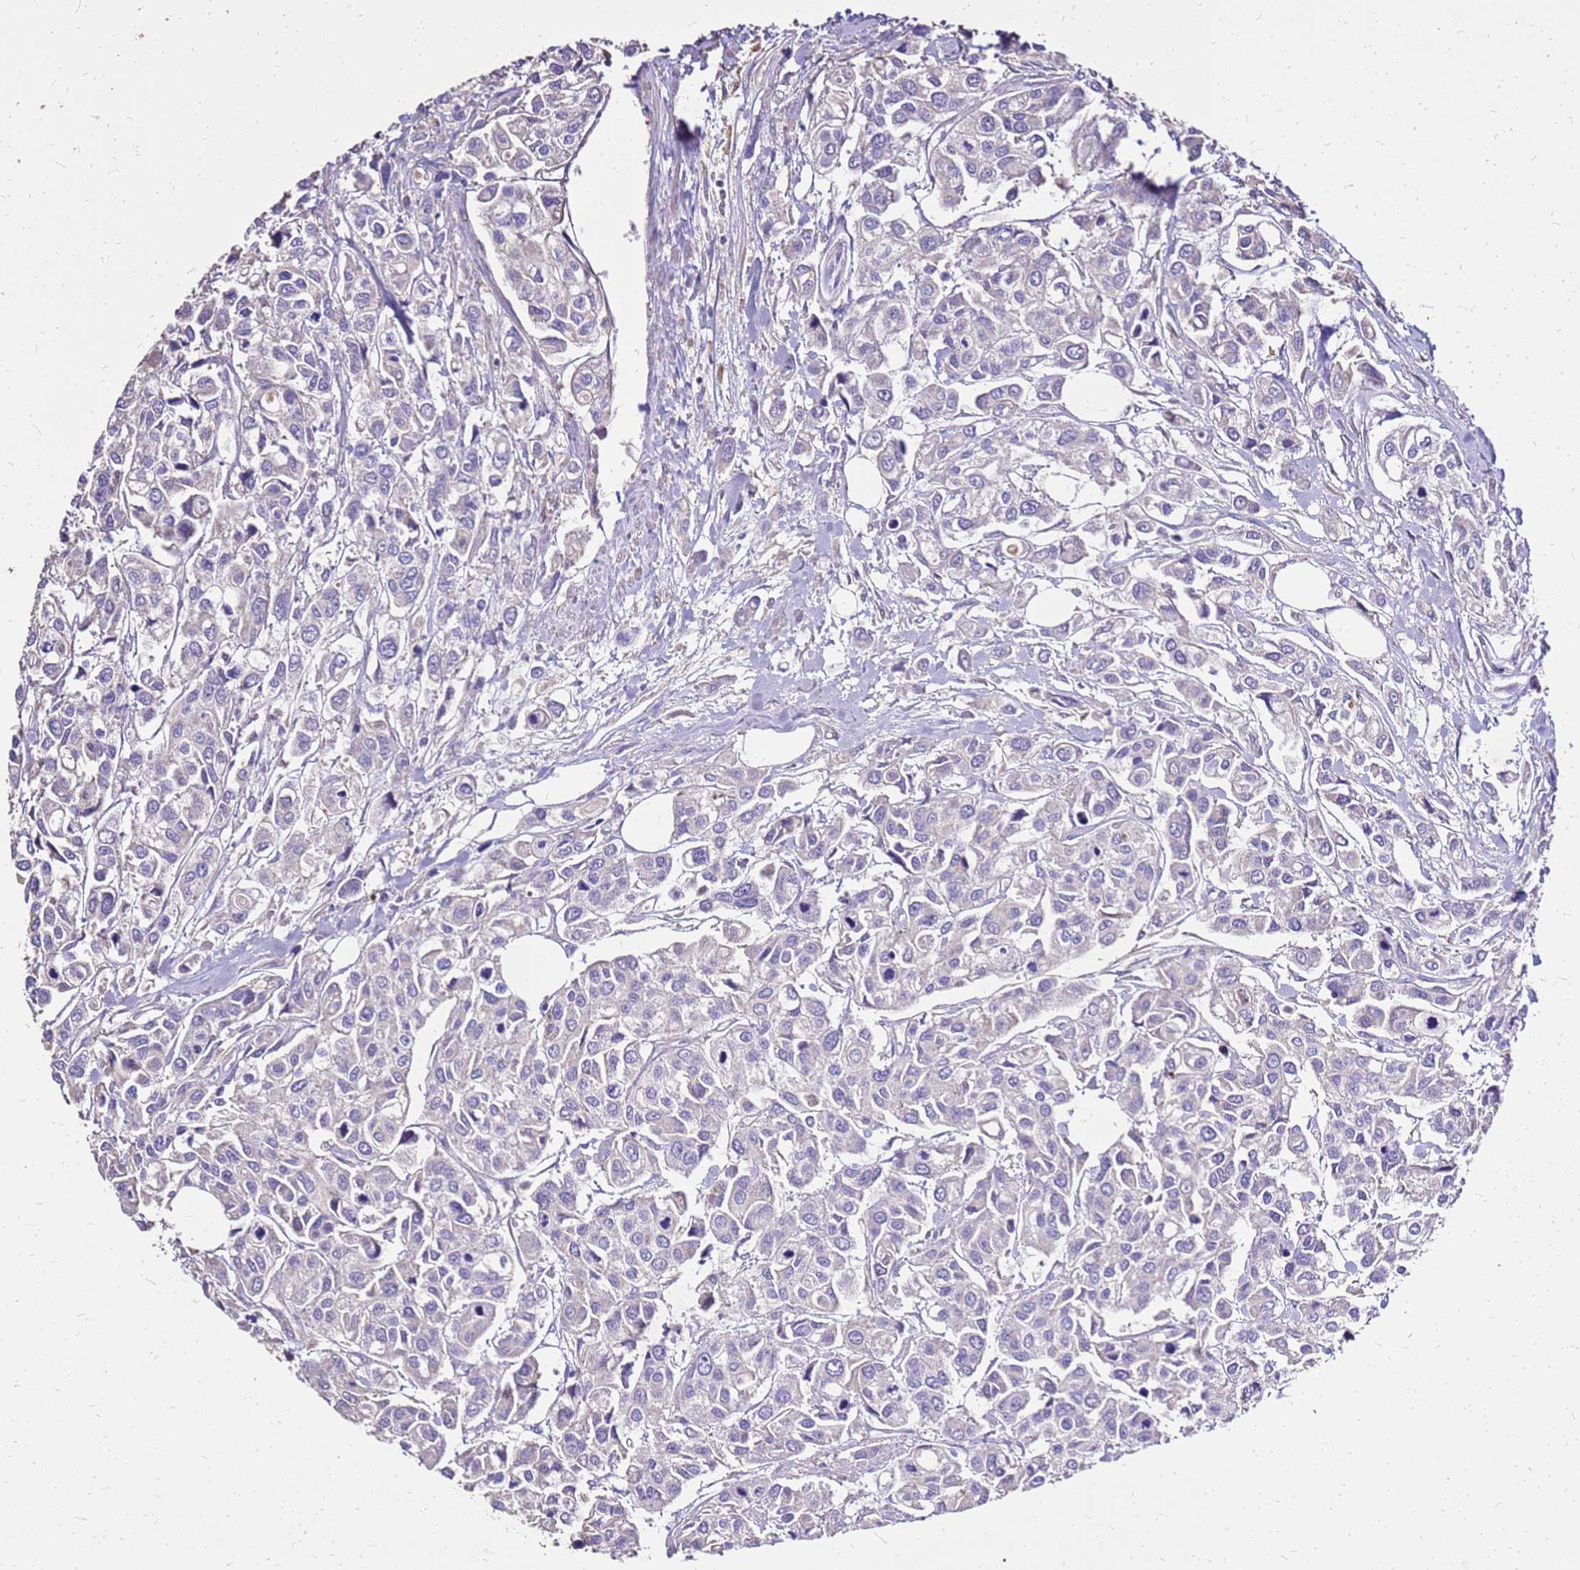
{"staining": {"intensity": "negative", "quantity": "none", "location": "none"}, "tissue": "urothelial cancer", "cell_type": "Tumor cells", "image_type": "cancer", "snomed": [{"axis": "morphology", "description": "Urothelial carcinoma, High grade"}, {"axis": "topography", "description": "Urinary bladder"}], "caption": "Human urothelial cancer stained for a protein using IHC exhibits no positivity in tumor cells.", "gene": "EXD3", "patient": {"sex": "male", "age": 67}}